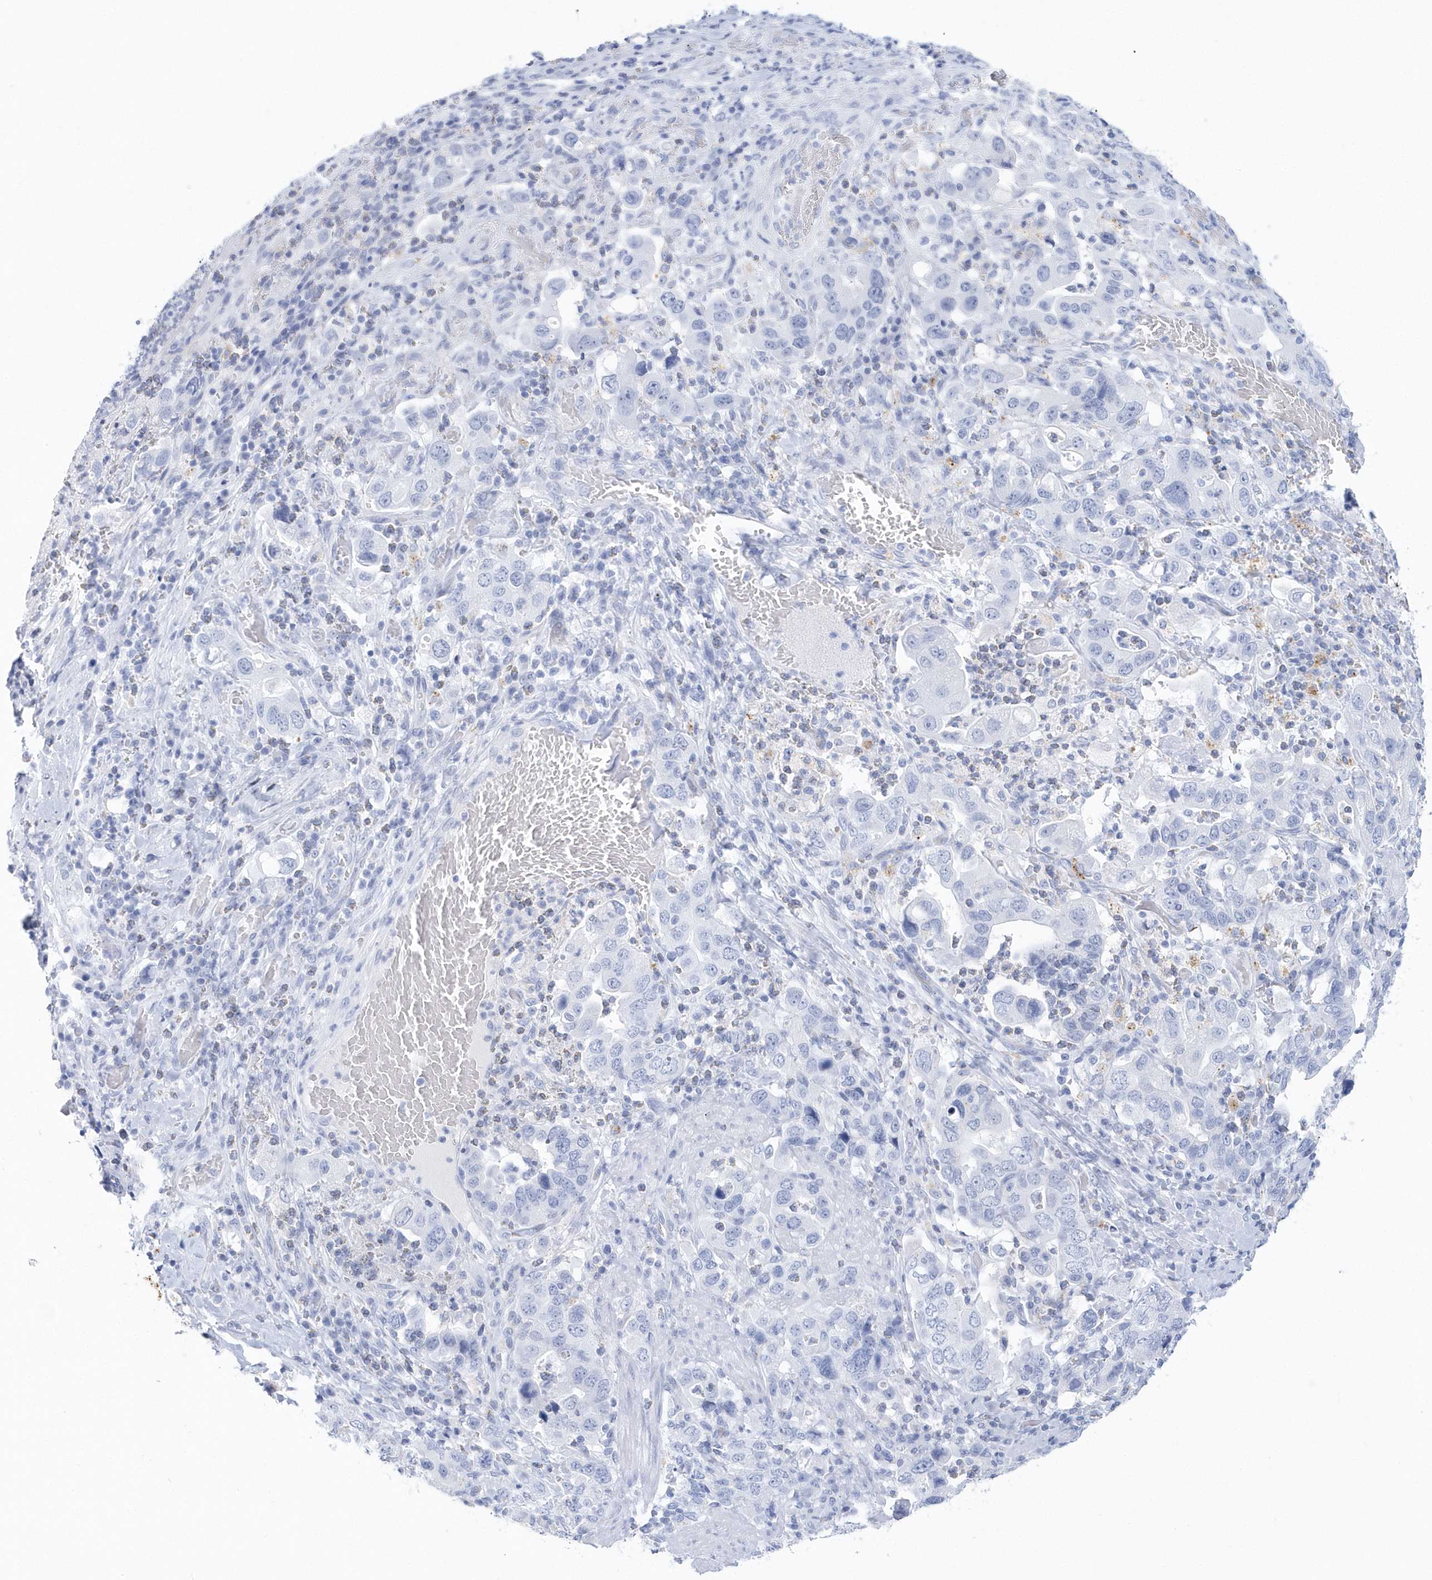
{"staining": {"intensity": "negative", "quantity": "none", "location": "none"}, "tissue": "stomach cancer", "cell_type": "Tumor cells", "image_type": "cancer", "snomed": [{"axis": "morphology", "description": "Adenocarcinoma, NOS"}, {"axis": "topography", "description": "Stomach, upper"}], "caption": "Immunohistochemistry (IHC) micrograph of neoplastic tissue: stomach cancer (adenocarcinoma) stained with DAB displays no significant protein positivity in tumor cells.", "gene": "PTPRO", "patient": {"sex": "male", "age": 62}}